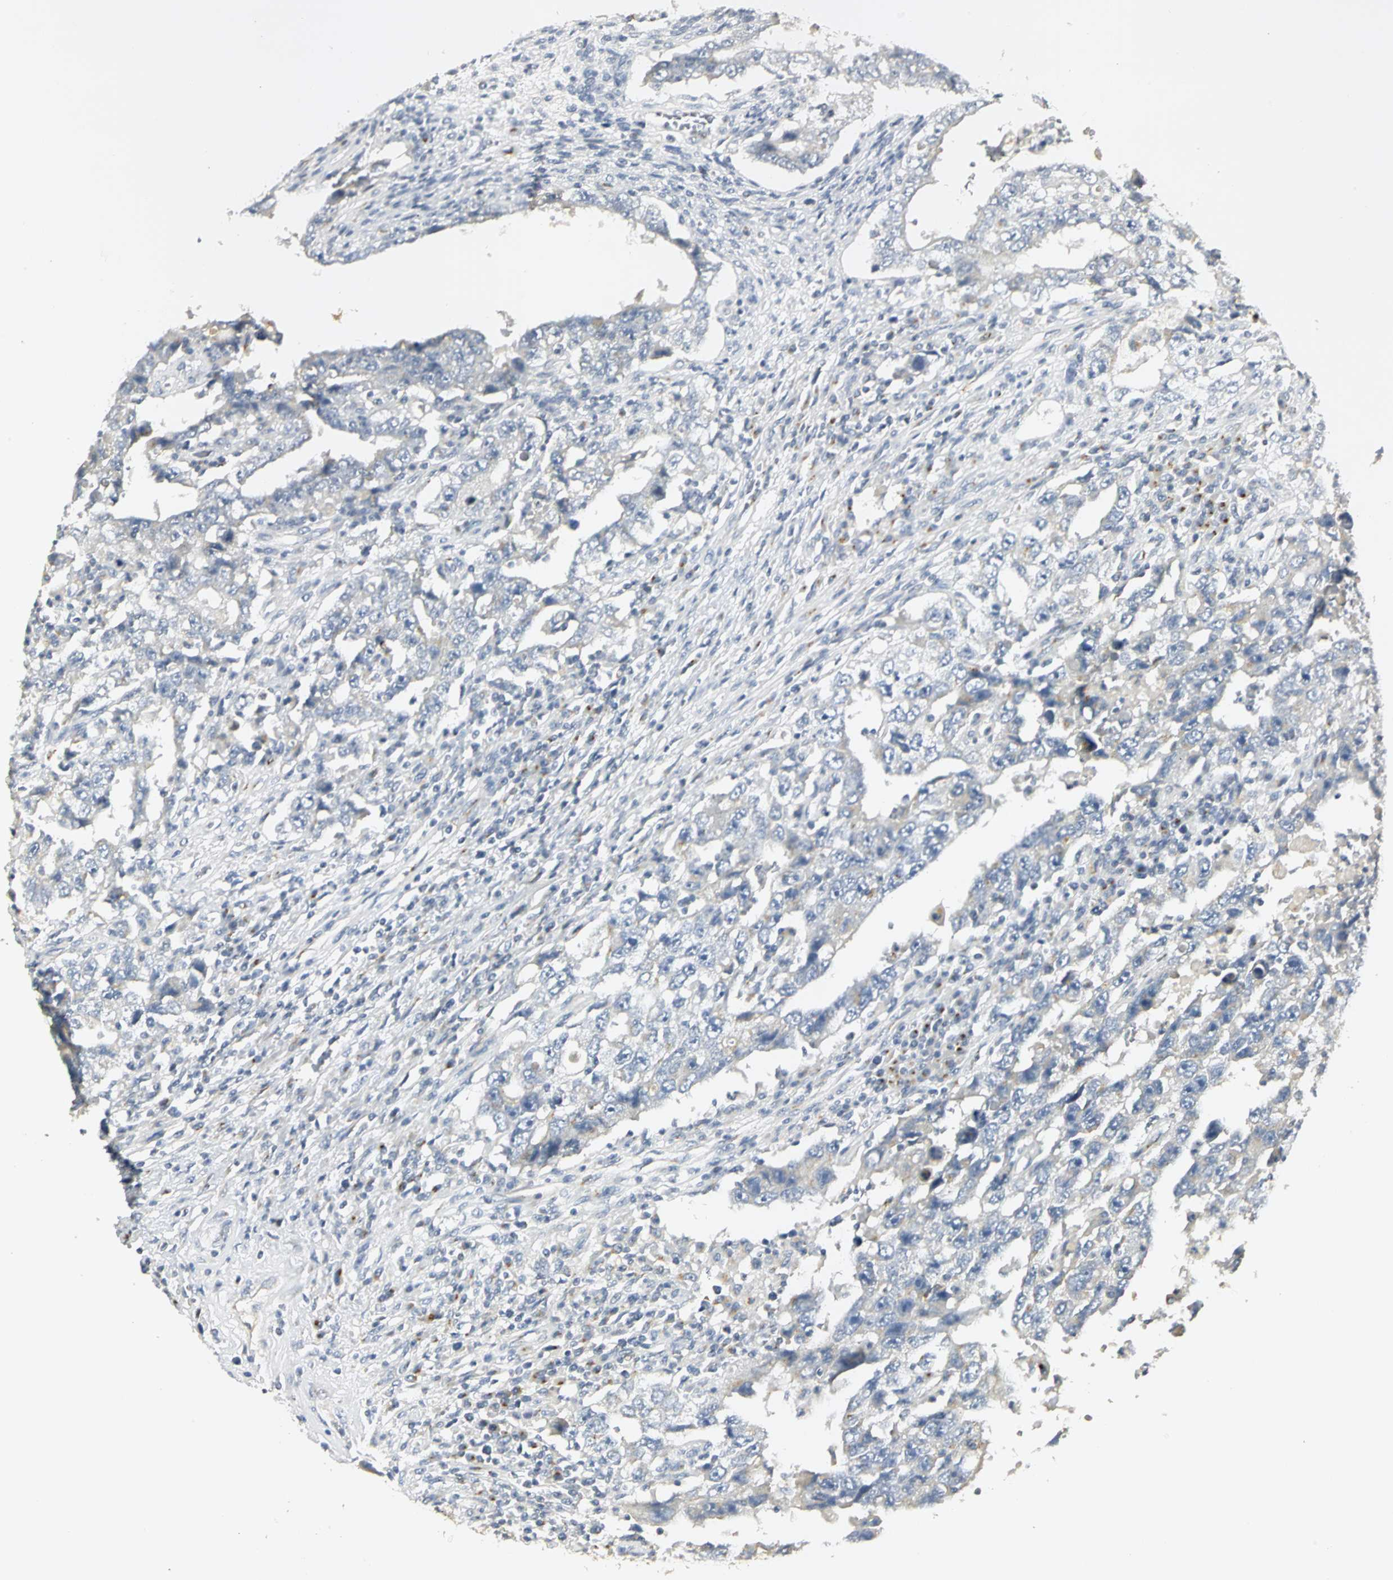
{"staining": {"intensity": "negative", "quantity": "none", "location": "none"}, "tissue": "testis cancer", "cell_type": "Tumor cells", "image_type": "cancer", "snomed": [{"axis": "morphology", "description": "Carcinoma, Embryonal, NOS"}, {"axis": "topography", "description": "Testis"}], "caption": "This is an IHC histopathology image of human testis cancer (embryonal carcinoma). There is no expression in tumor cells.", "gene": "TM9SF2", "patient": {"sex": "male", "age": 26}}